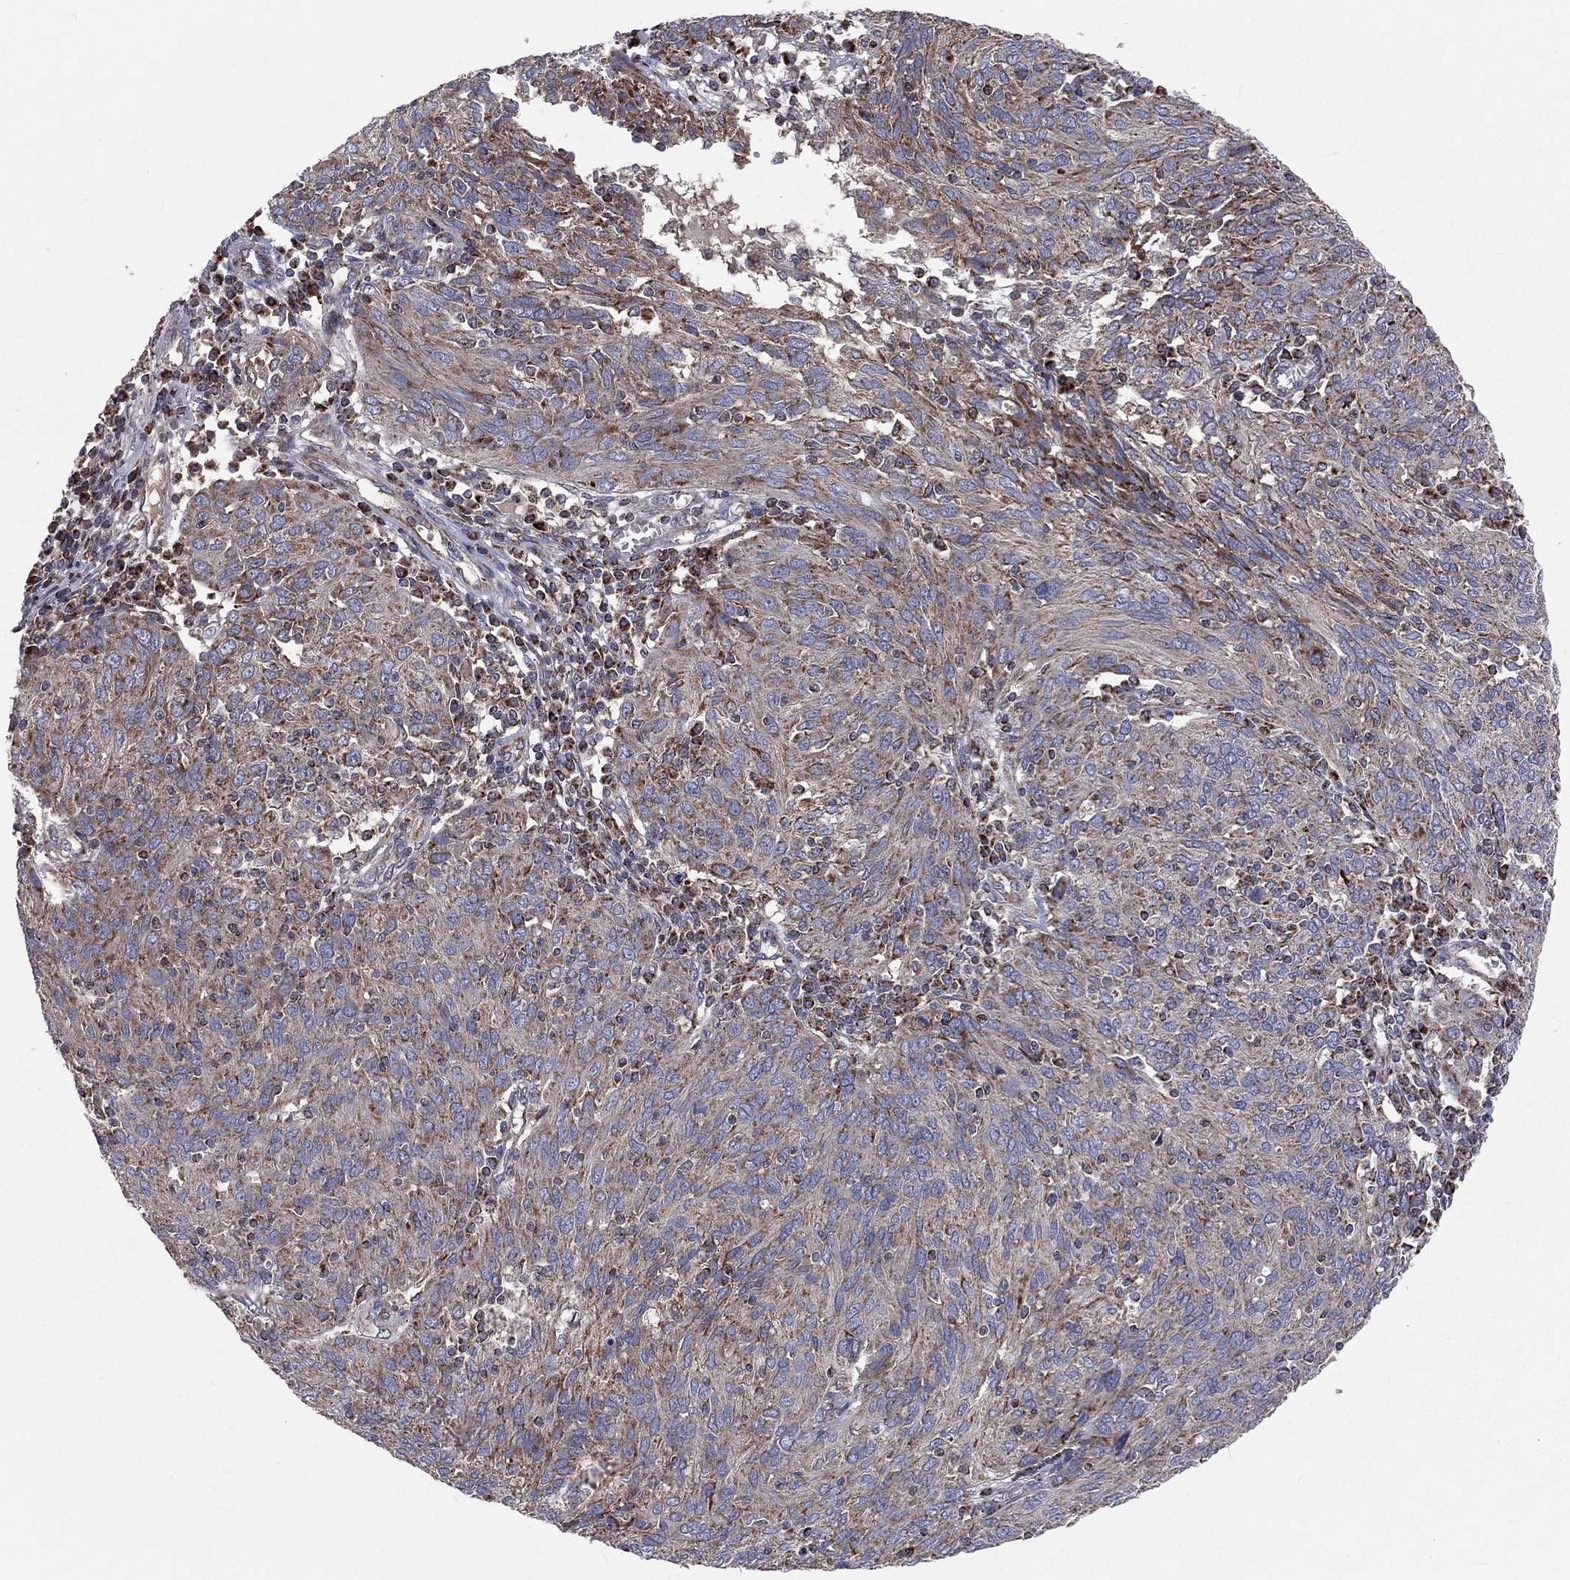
{"staining": {"intensity": "weak", "quantity": "25%-75%", "location": "cytoplasmic/membranous"}, "tissue": "ovarian cancer", "cell_type": "Tumor cells", "image_type": "cancer", "snomed": [{"axis": "morphology", "description": "Carcinoma, endometroid"}, {"axis": "topography", "description": "Ovary"}], "caption": "Ovarian cancer (endometroid carcinoma) stained for a protein reveals weak cytoplasmic/membranous positivity in tumor cells. (Stains: DAB in brown, nuclei in blue, Microscopy: brightfield microscopy at high magnification).", "gene": "GPD1", "patient": {"sex": "female", "age": 50}}